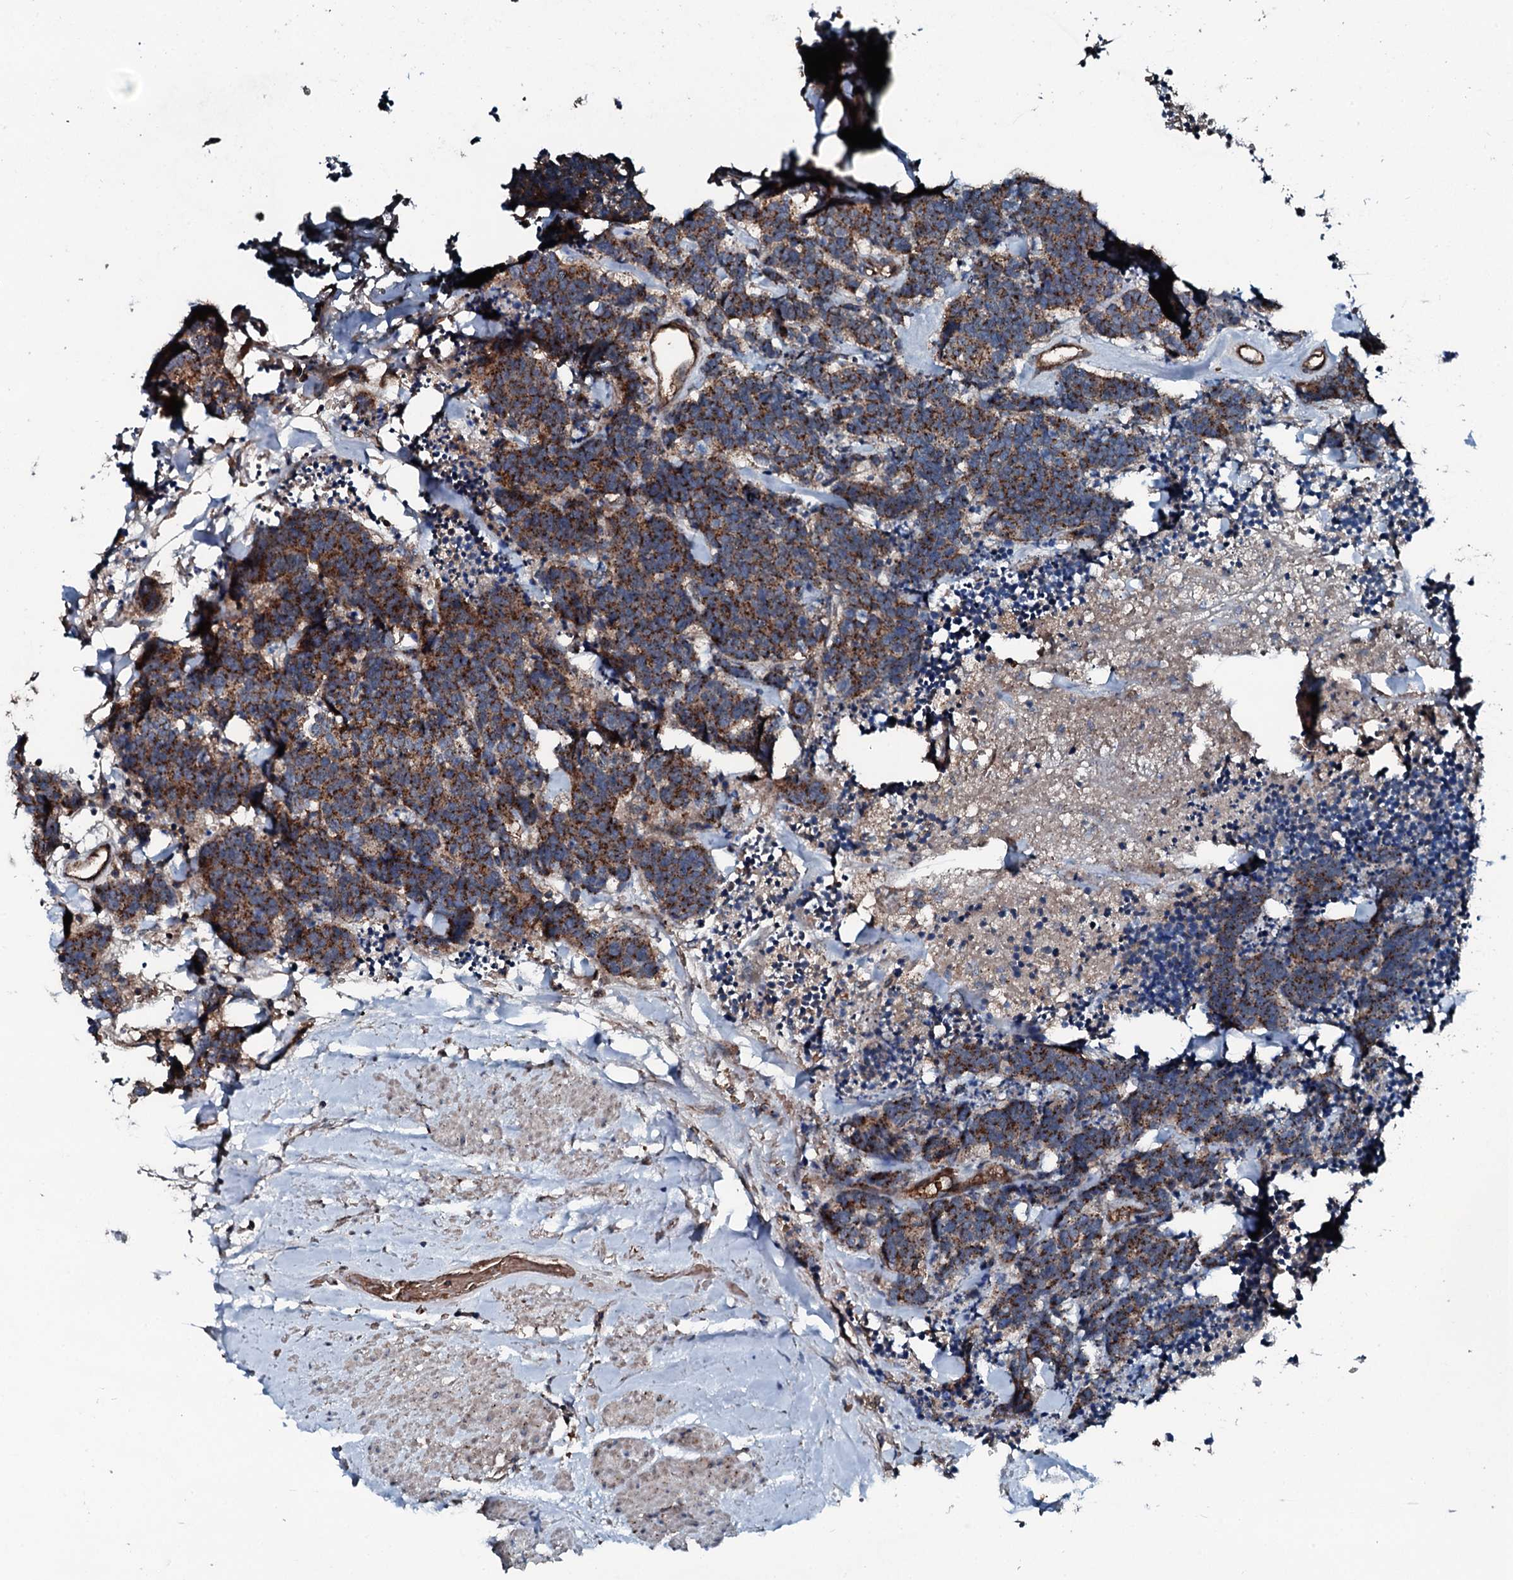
{"staining": {"intensity": "moderate", "quantity": ">75%", "location": "cytoplasmic/membranous"}, "tissue": "carcinoid", "cell_type": "Tumor cells", "image_type": "cancer", "snomed": [{"axis": "morphology", "description": "Carcinoma, NOS"}, {"axis": "morphology", "description": "Carcinoid, malignant, NOS"}, {"axis": "topography", "description": "Urinary bladder"}], "caption": "Carcinoid tissue demonstrates moderate cytoplasmic/membranous expression in approximately >75% of tumor cells Nuclei are stained in blue.", "gene": "TRIM7", "patient": {"sex": "male", "age": 57}}